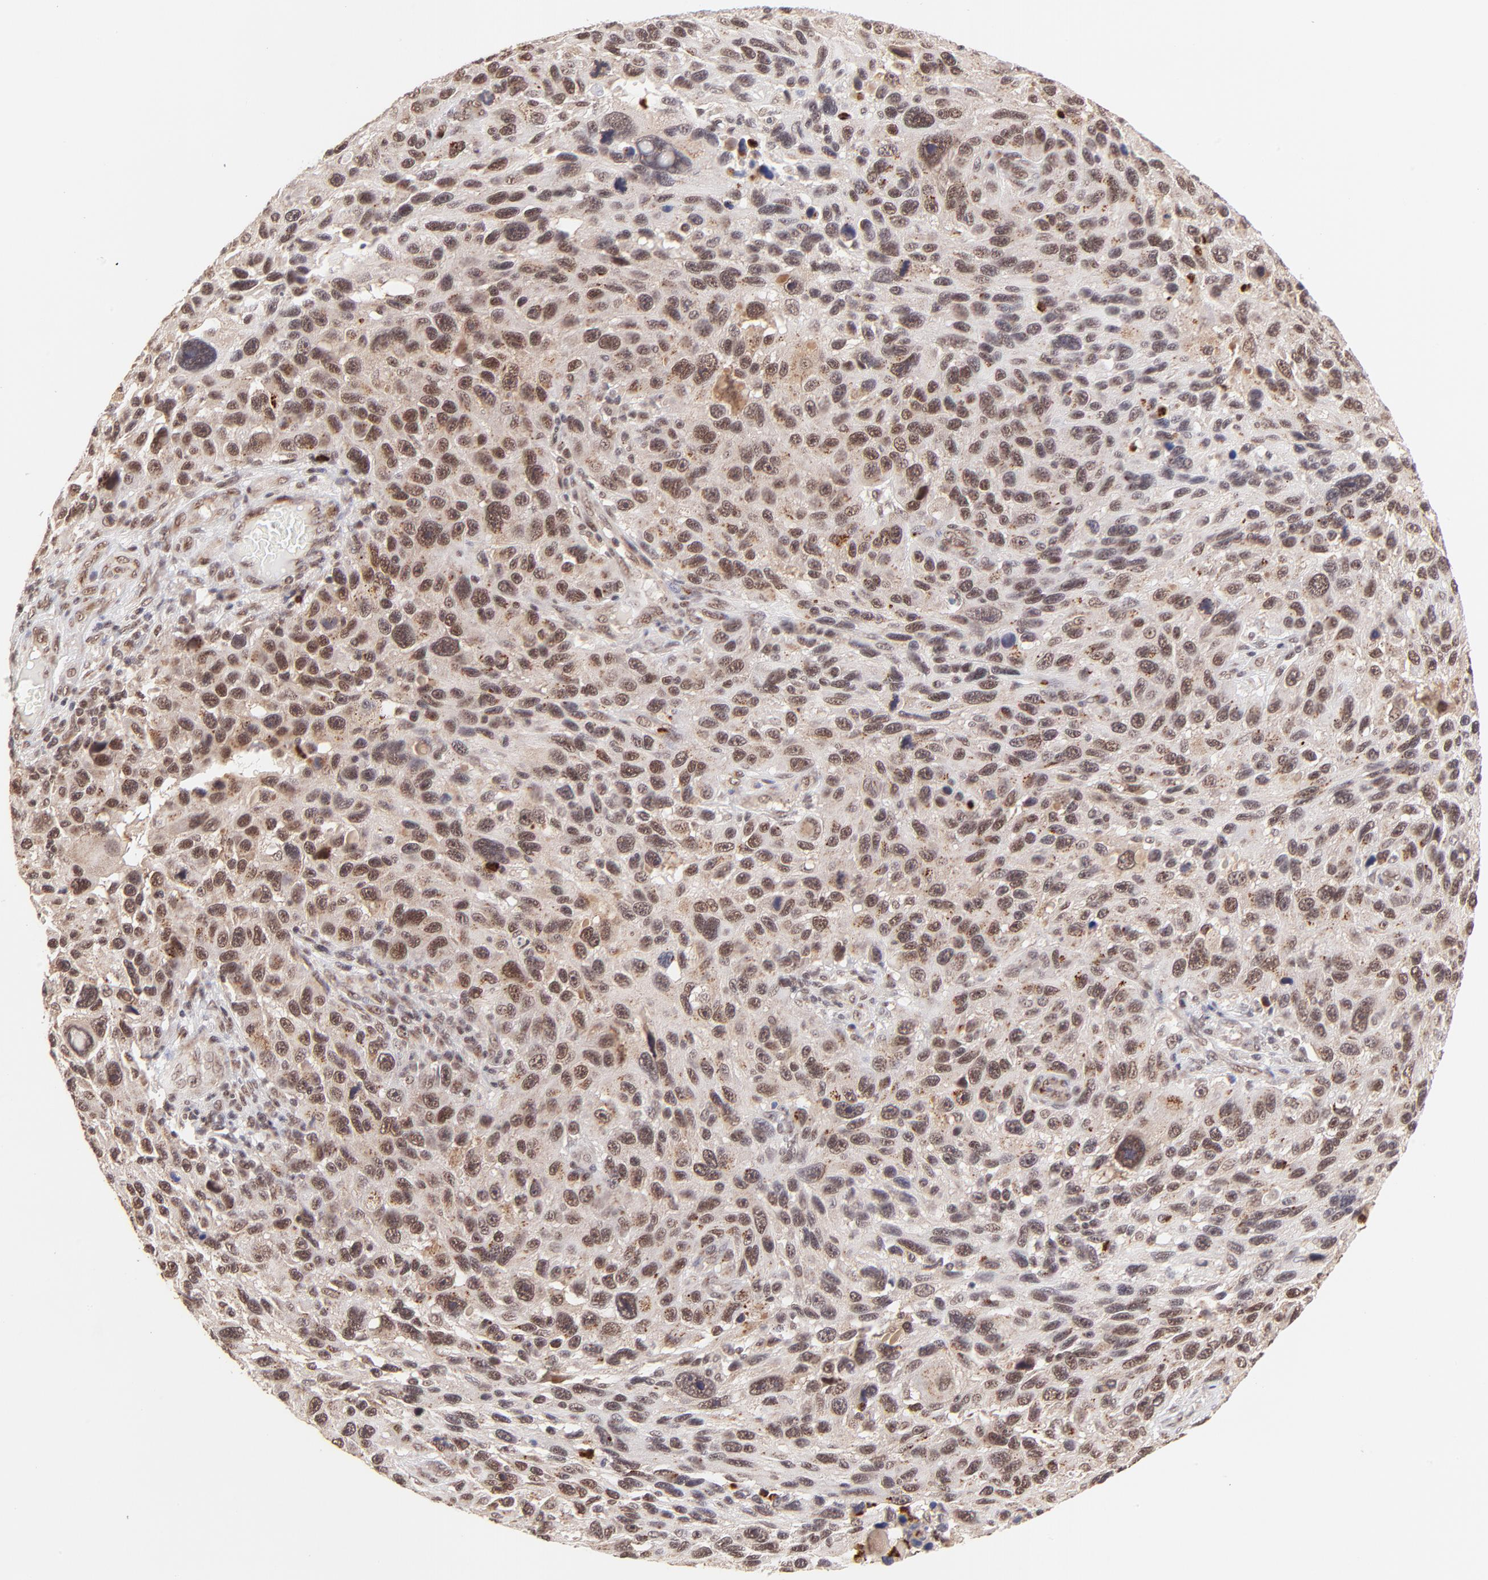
{"staining": {"intensity": "weak", "quantity": ">75%", "location": "nuclear"}, "tissue": "melanoma", "cell_type": "Tumor cells", "image_type": "cancer", "snomed": [{"axis": "morphology", "description": "Malignant melanoma, NOS"}, {"axis": "topography", "description": "Skin"}], "caption": "Immunohistochemical staining of human melanoma displays low levels of weak nuclear protein positivity in about >75% of tumor cells.", "gene": "MED12", "patient": {"sex": "male", "age": 53}}